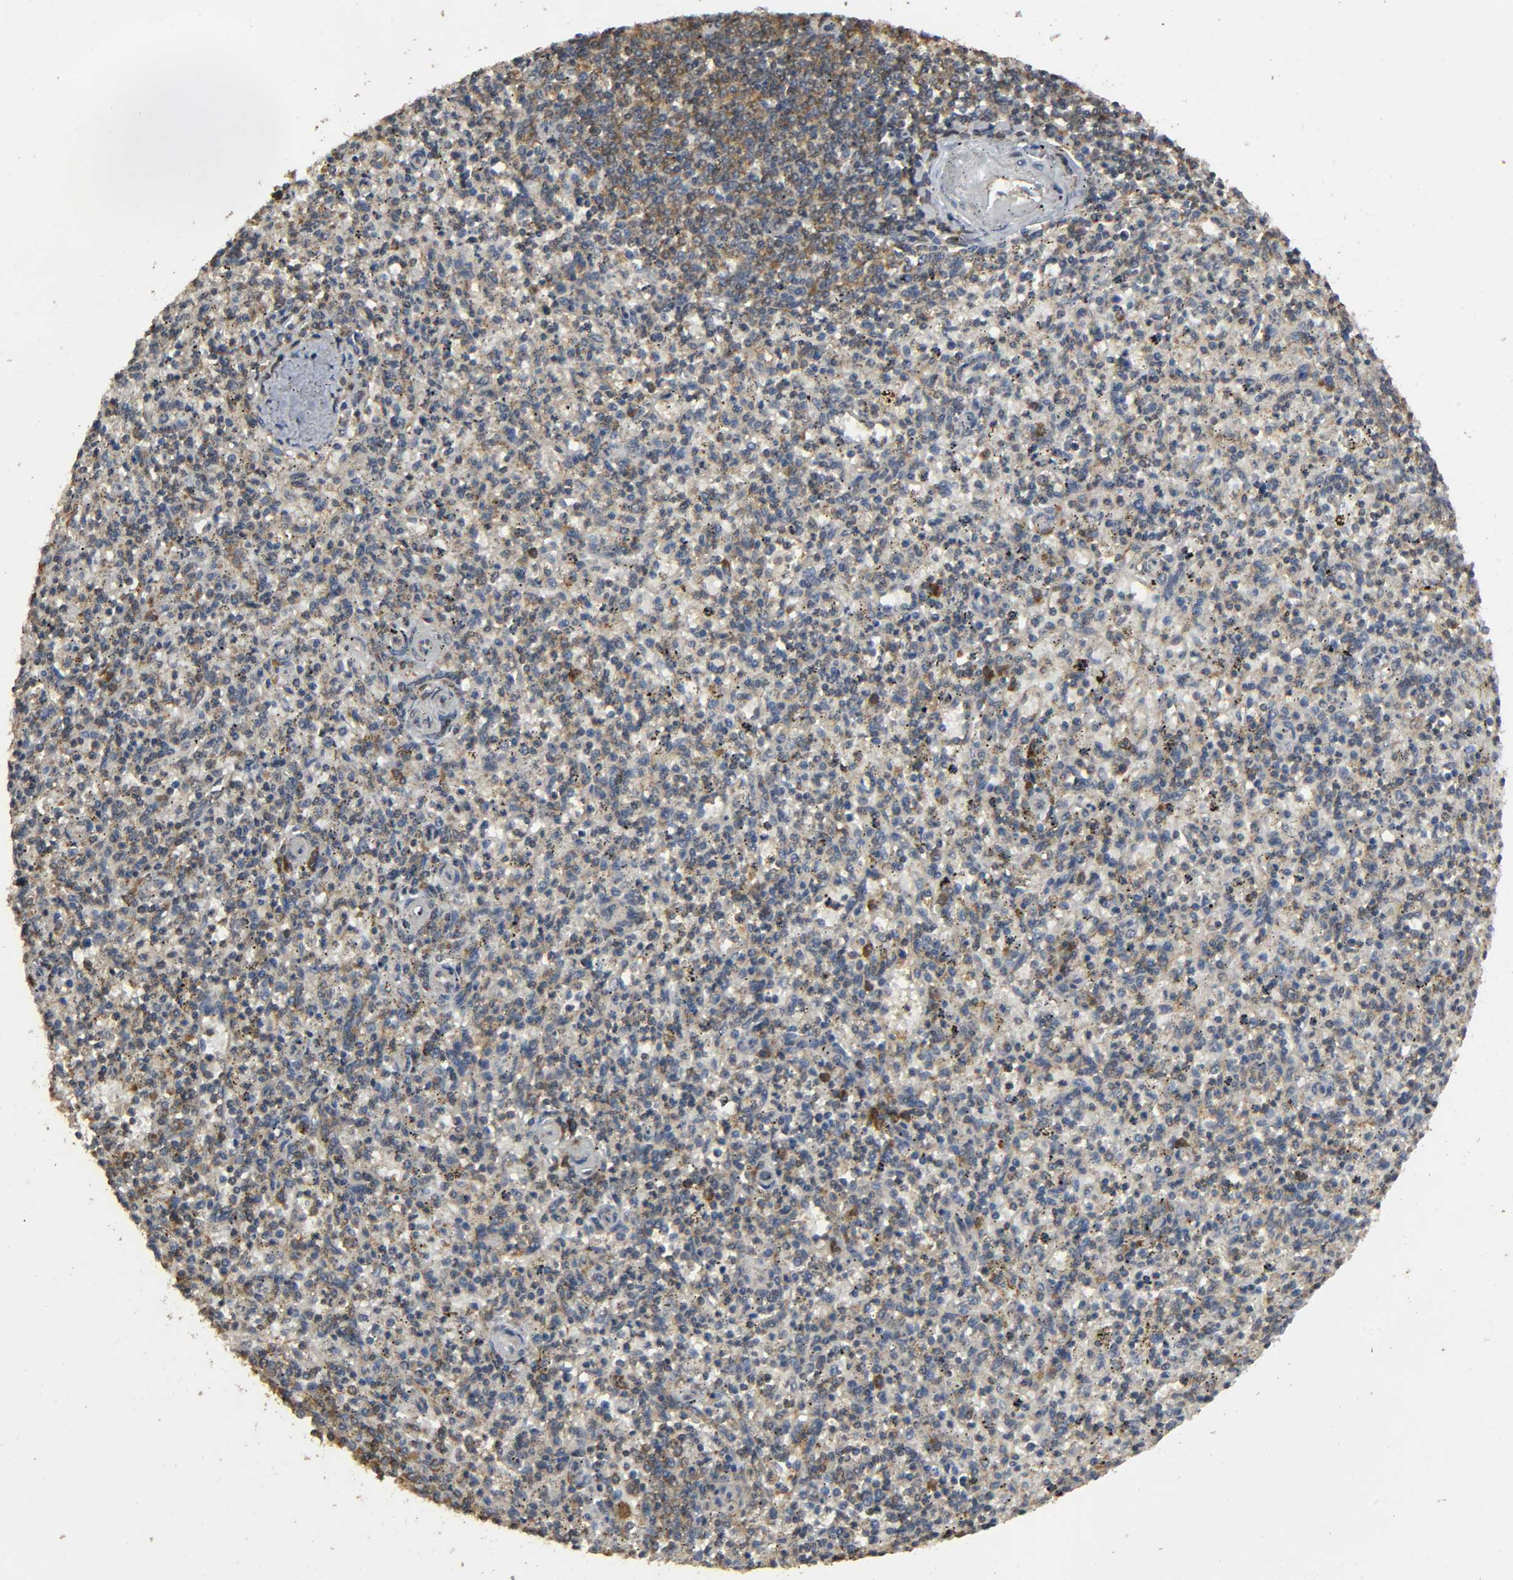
{"staining": {"intensity": "weak", "quantity": "25%-75%", "location": "cytoplasmic/membranous"}, "tissue": "spleen", "cell_type": "Cells in red pulp", "image_type": "normal", "snomed": [{"axis": "morphology", "description": "Normal tissue, NOS"}, {"axis": "topography", "description": "Spleen"}], "caption": "Immunohistochemical staining of benign spleen demonstrates 25%-75% levels of weak cytoplasmic/membranous protein staining in about 25%-75% of cells in red pulp.", "gene": "DDX6", "patient": {"sex": "male", "age": 72}}